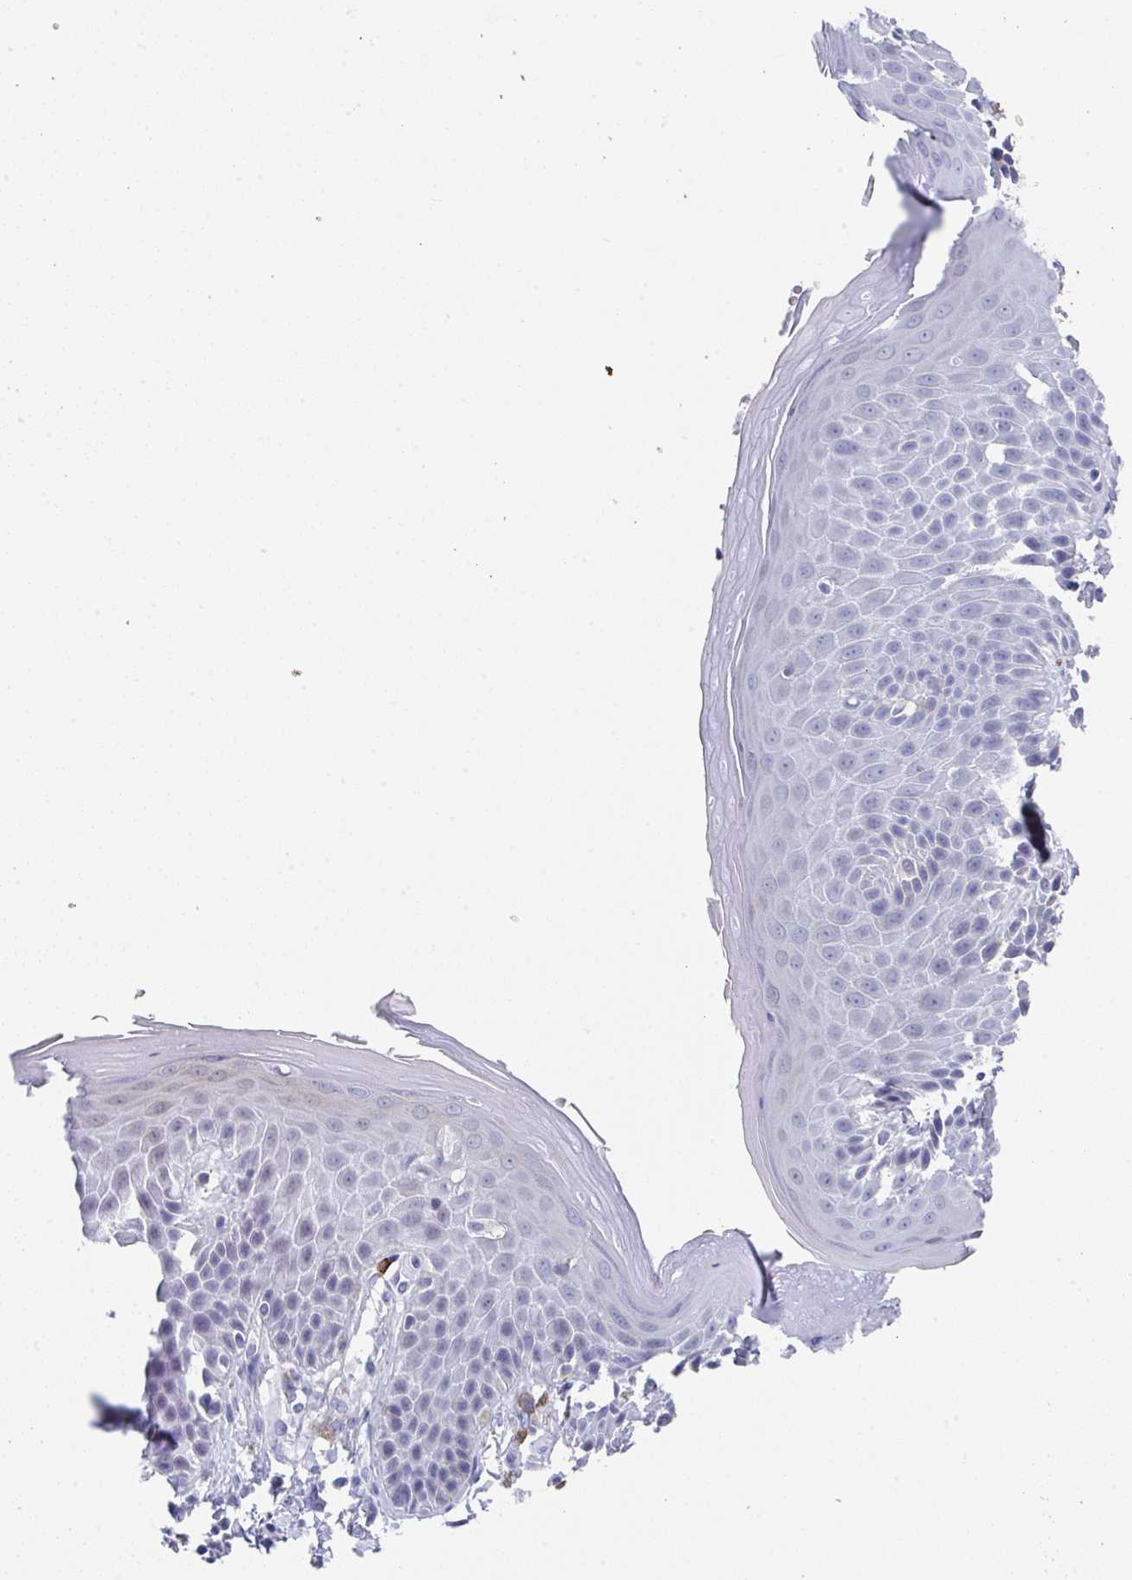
{"staining": {"intensity": "negative", "quantity": "none", "location": "none"}, "tissue": "skin", "cell_type": "Epidermal cells", "image_type": "normal", "snomed": [{"axis": "morphology", "description": "Normal tissue, NOS"}, {"axis": "topography", "description": "Peripheral nerve tissue"}], "caption": "This is an immunohistochemistry photomicrograph of normal human skin. There is no staining in epidermal cells.", "gene": "TNFRSF8", "patient": {"sex": "male", "age": 51}}